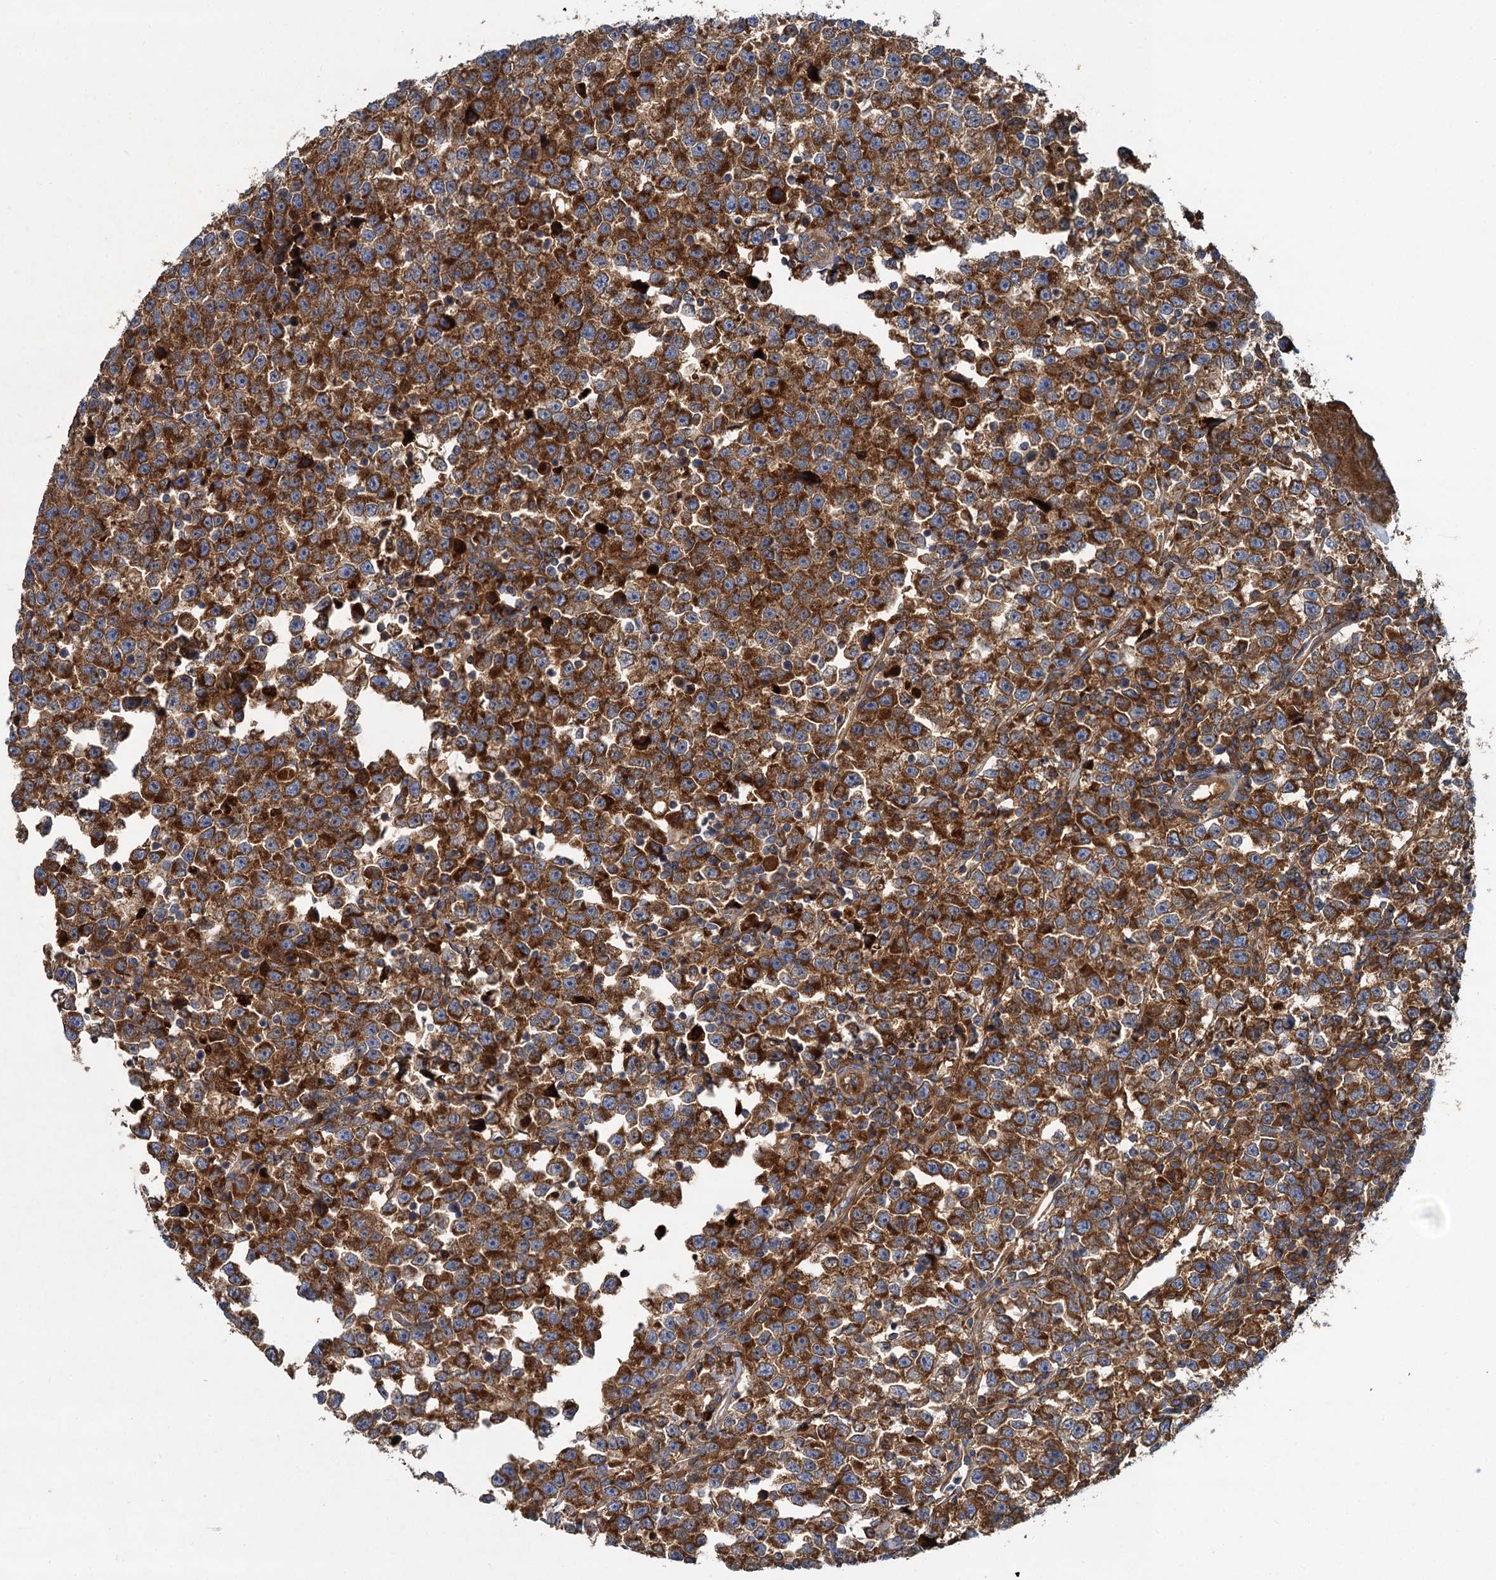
{"staining": {"intensity": "strong", "quantity": ">75%", "location": "cytoplasmic/membranous"}, "tissue": "testis cancer", "cell_type": "Tumor cells", "image_type": "cancer", "snomed": [{"axis": "morphology", "description": "Normal tissue, NOS"}, {"axis": "morphology", "description": "Seminoma, NOS"}, {"axis": "topography", "description": "Testis"}], "caption": "Testis cancer (seminoma) was stained to show a protein in brown. There is high levels of strong cytoplasmic/membranous positivity in approximately >75% of tumor cells.", "gene": "ALKBH7", "patient": {"sex": "male", "age": 43}}